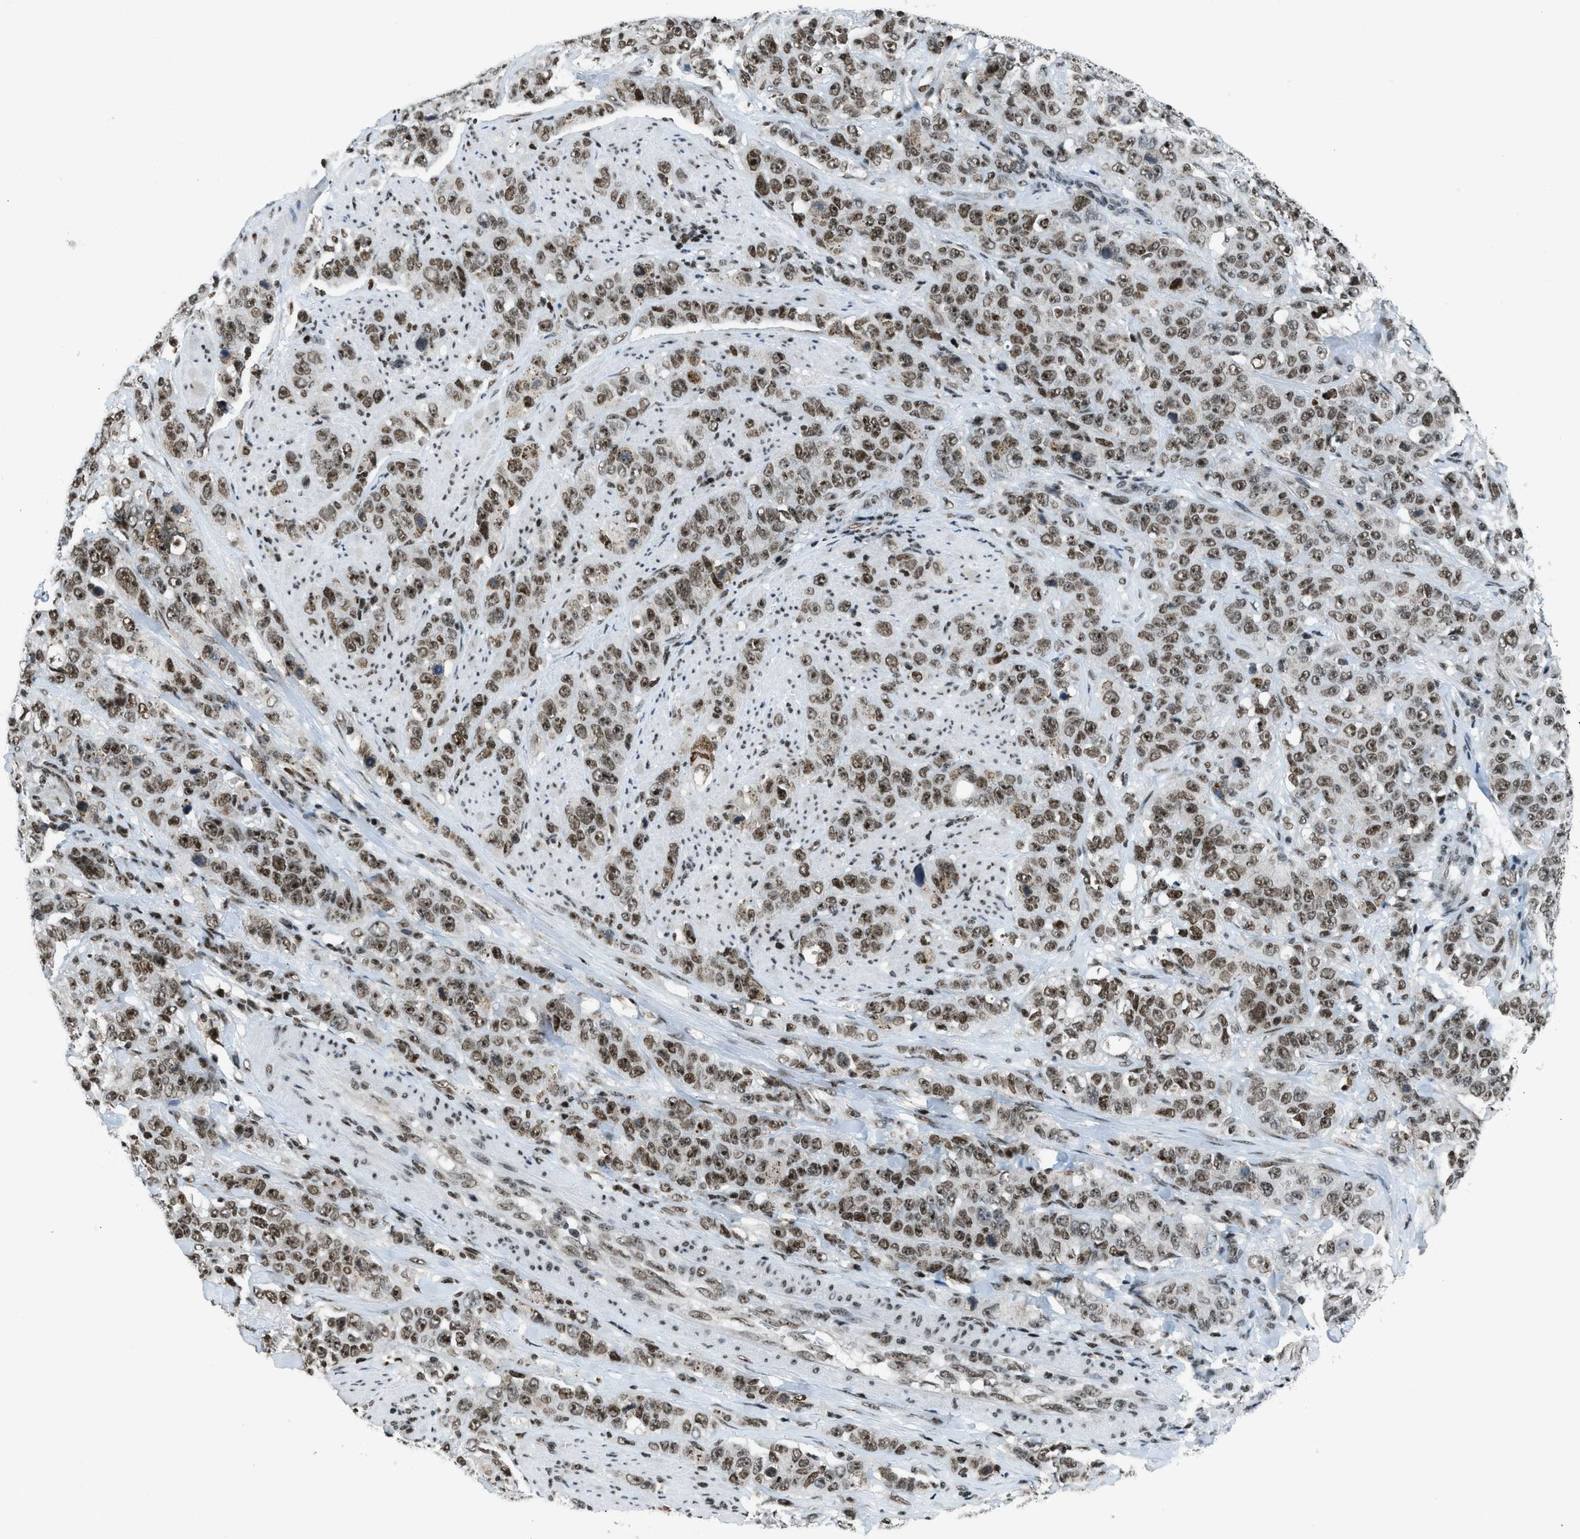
{"staining": {"intensity": "moderate", "quantity": ">75%", "location": "nuclear"}, "tissue": "stomach cancer", "cell_type": "Tumor cells", "image_type": "cancer", "snomed": [{"axis": "morphology", "description": "Adenocarcinoma, NOS"}, {"axis": "topography", "description": "Stomach"}], "caption": "There is medium levels of moderate nuclear staining in tumor cells of adenocarcinoma (stomach), as demonstrated by immunohistochemical staining (brown color).", "gene": "RAD51B", "patient": {"sex": "male", "age": 48}}